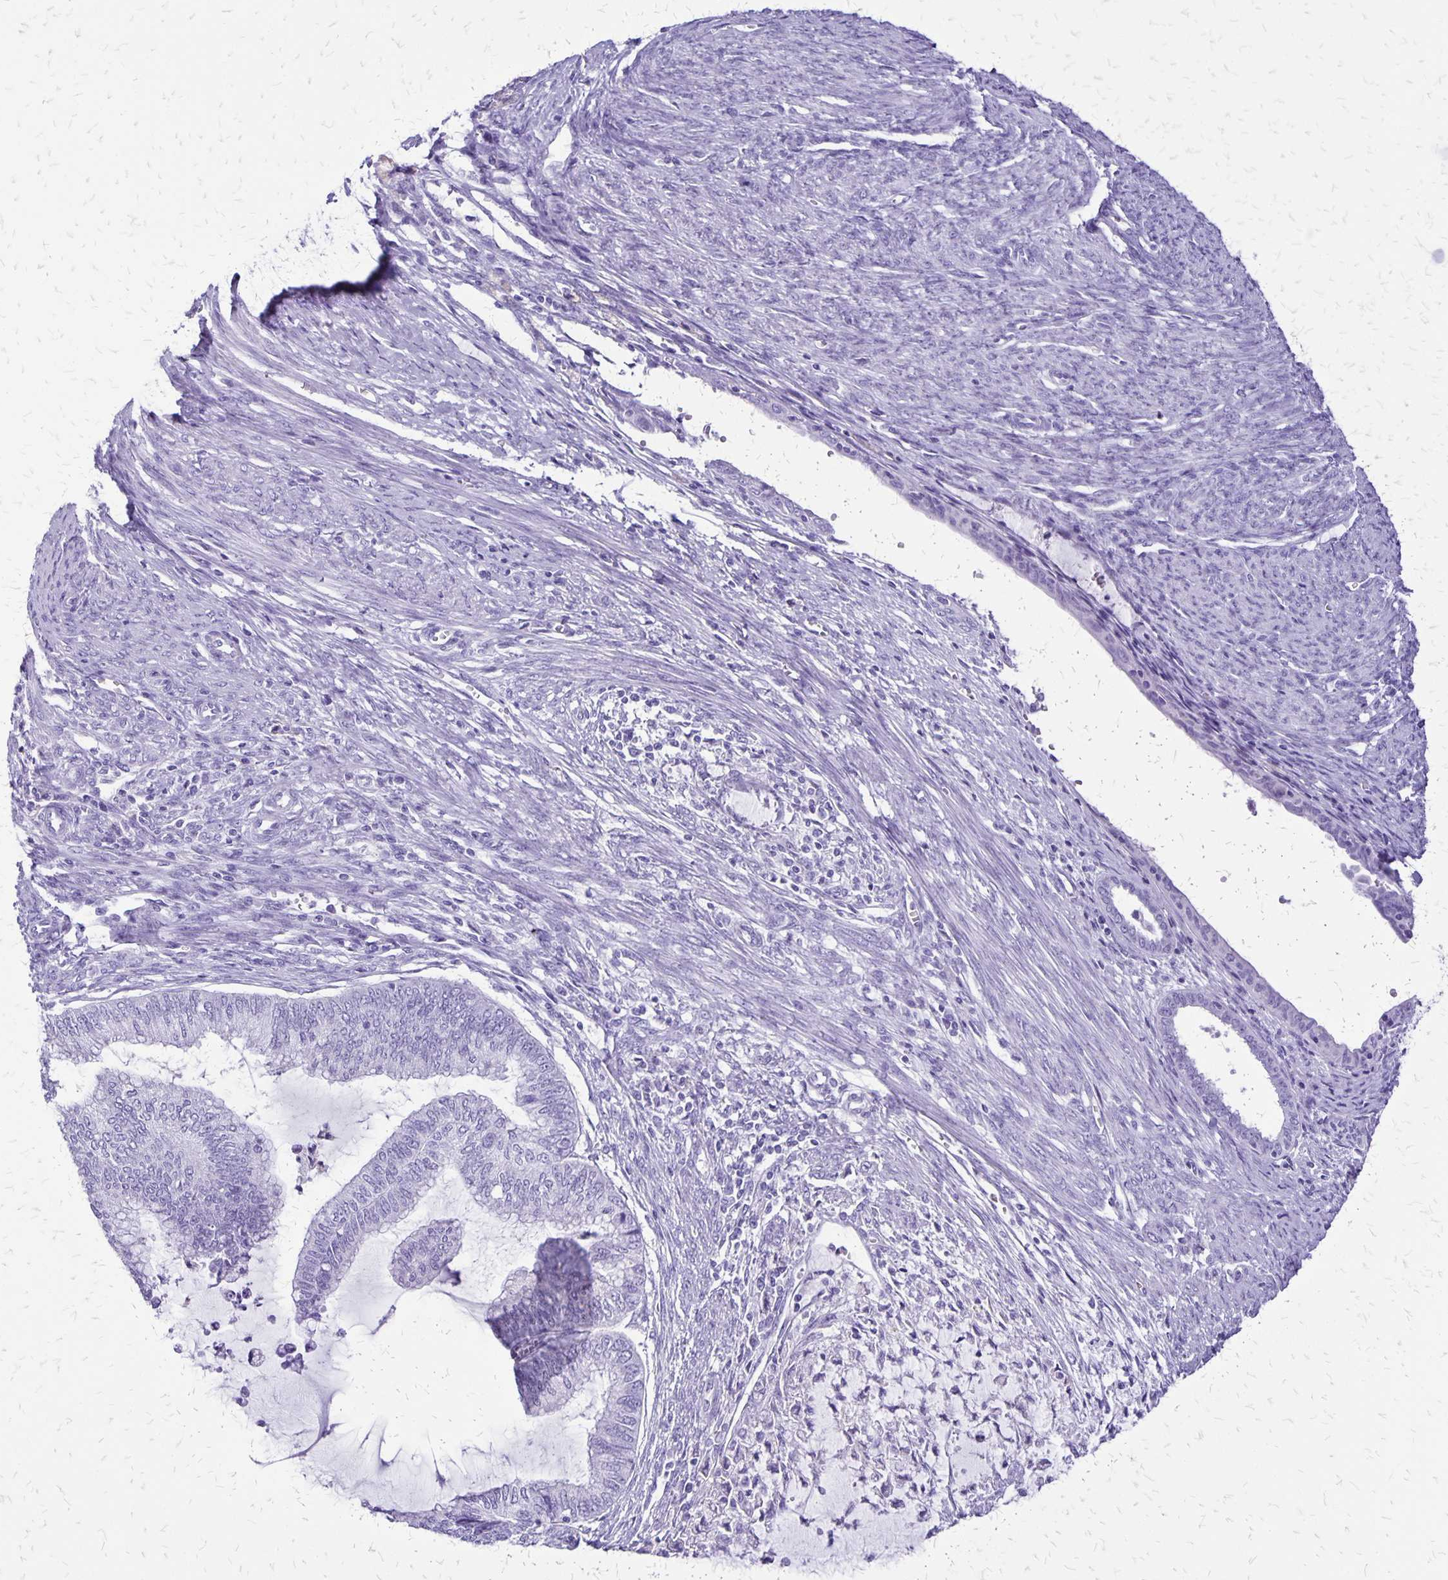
{"staining": {"intensity": "negative", "quantity": "none", "location": "none"}, "tissue": "endometrial cancer", "cell_type": "Tumor cells", "image_type": "cancer", "snomed": [{"axis": "morphology", "description": "Adenocarcinoma, NOS"}, {"axis": "topography", "description": "Endometrium"}], "caption": "The micrograph reveals no staining of tumor cells in endometrial cancer.", "gene": "SLC13A2", "patient": {"sex": "female", "age": 79}}